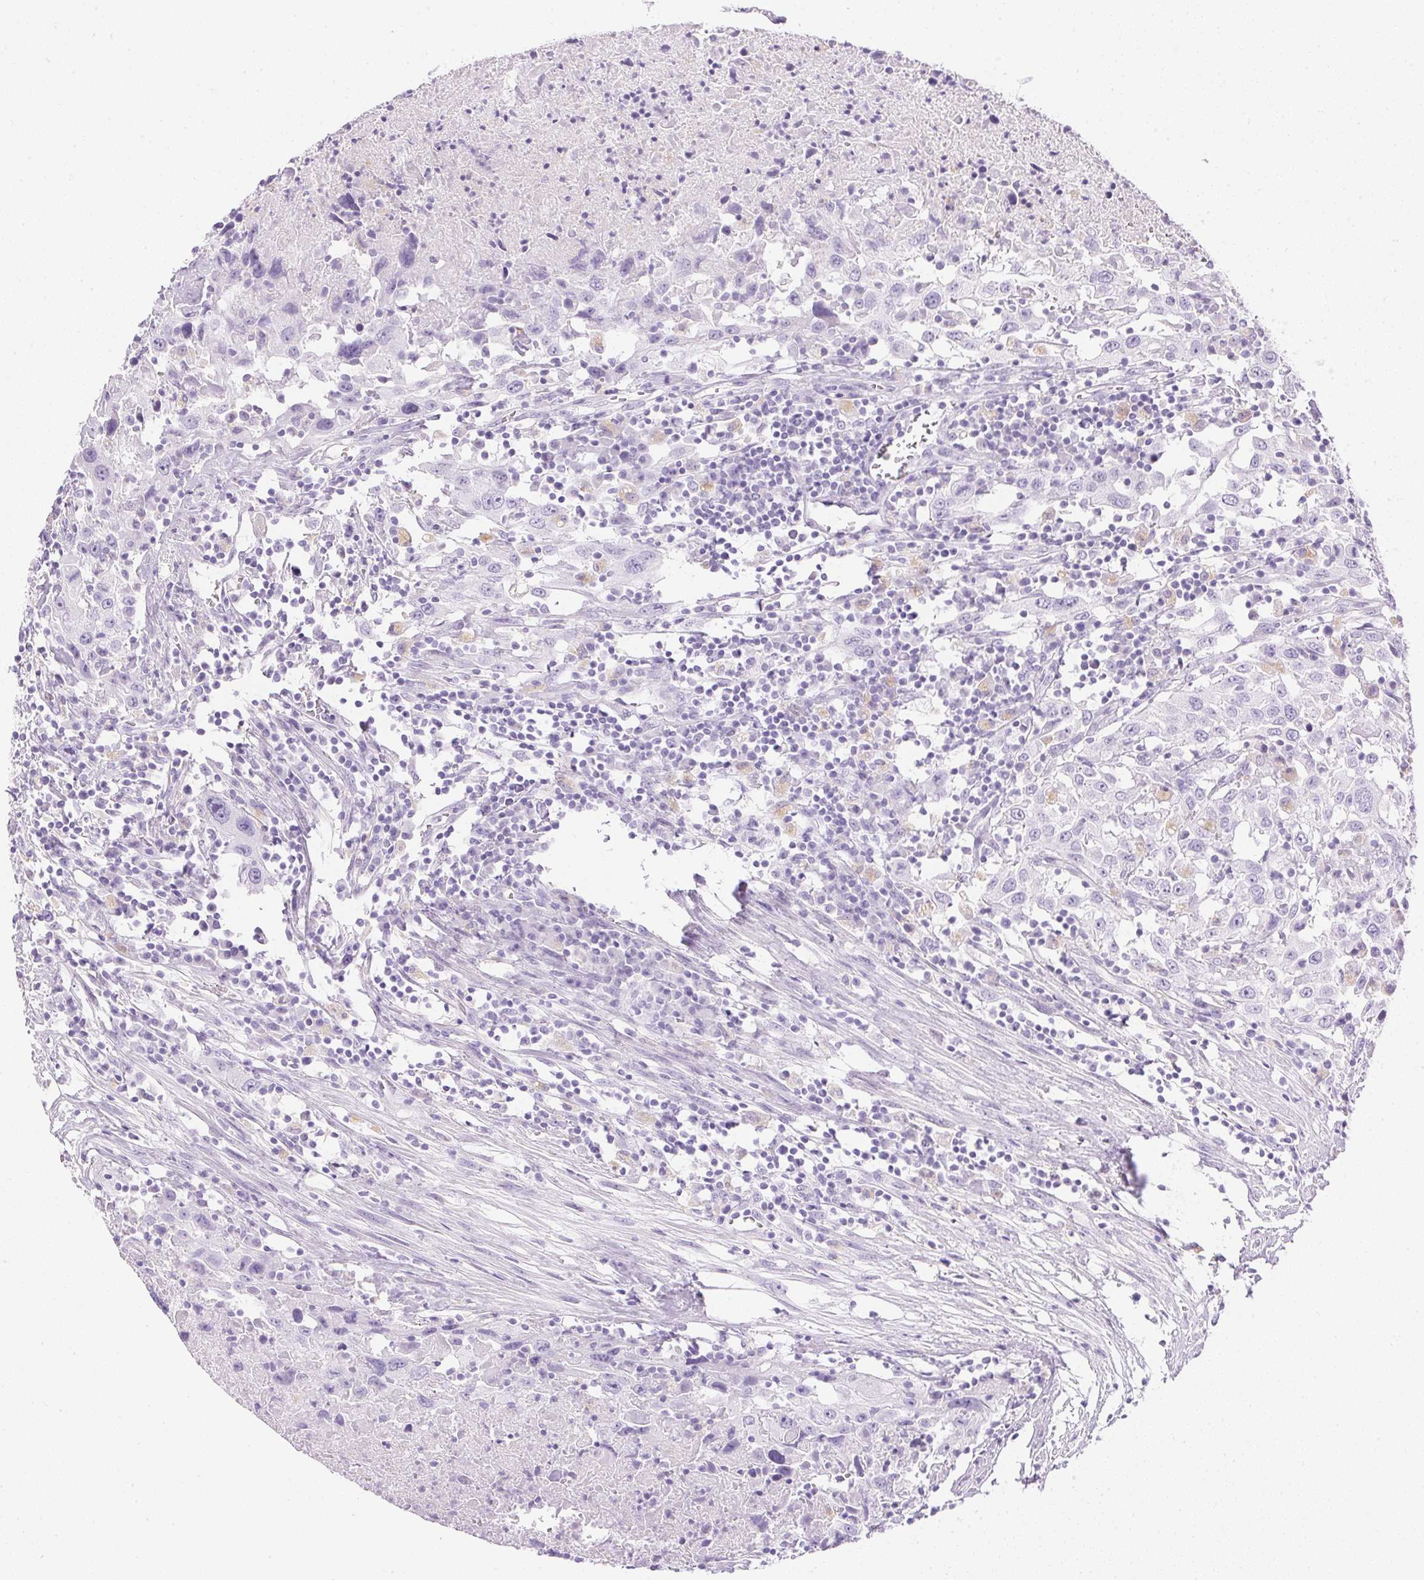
{"staining": {"intensity": "negative", "quantity": "none", "location": "none"}, "tissue": "urothelial cancer", "cell_type": "Tumor cells", "image_type": "cancer", "snomed": [{"axis": "morphology", "description": "Urothelial carcinoma, High grade"}, {"axis": "topography", "description": "Urinary bladder"}], "caption": "Human urothelial carcinoma (high-grade) stained for a protein using IHC exhibits no staining in tumor cells.", "gene": "ATP6V1G3", "patient": {"sex": "male", "age": 61}}